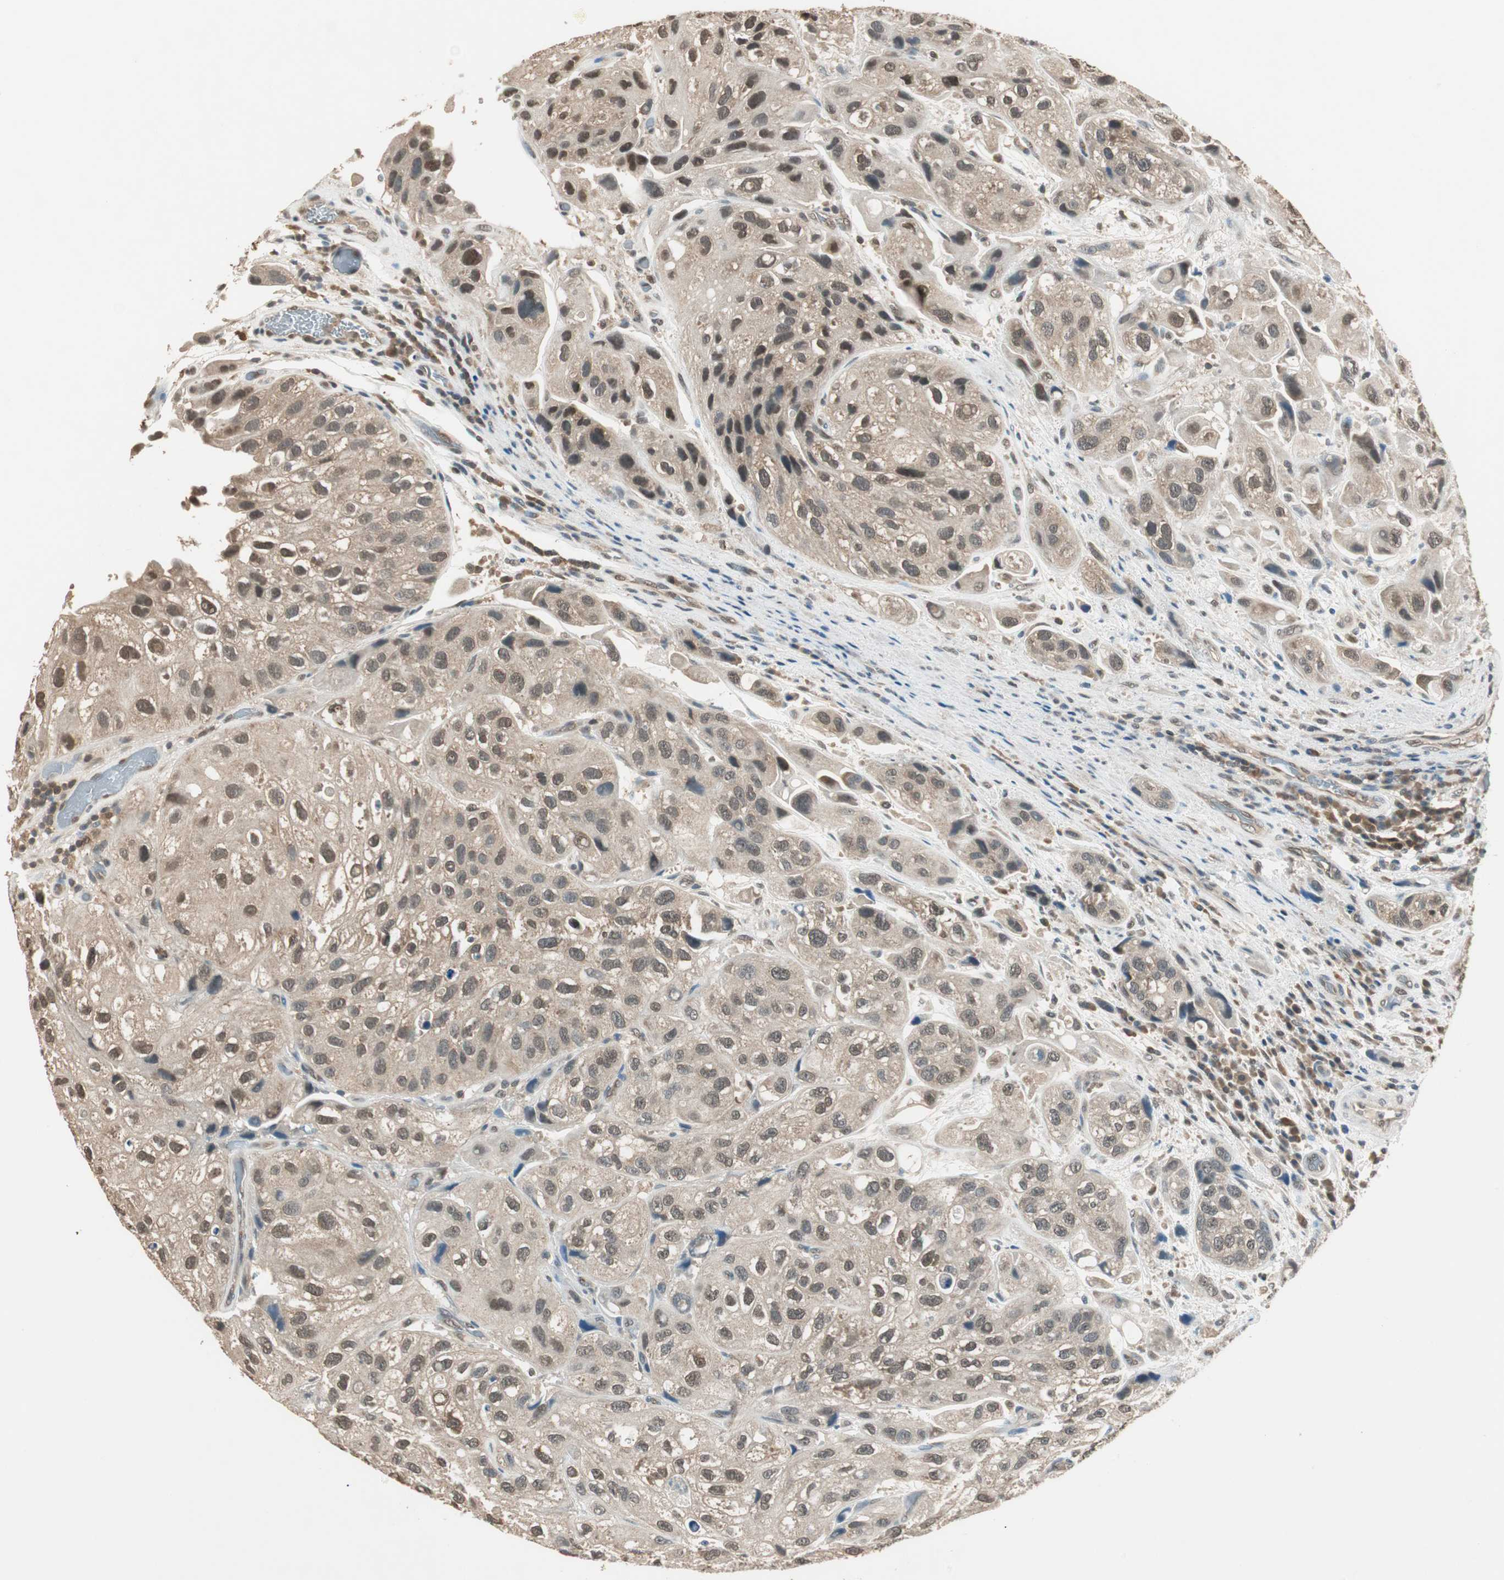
{"staining": {"intensity": "weak", "quantity": "25%-75%", "location": "cytoplasmic/membranous,nuclear"}, "tissue": "urothelial cancer", "cell_type": "Tumor cells", "image_type": "cancer", "snomed": [{"axis": "morphology", "description": "Urothelial carcinoma, High grade"}, {"axis": "topography", "description": "Urinary bladder"}], "caption": "Protein expression analysis of urothelial cancer shows weak cytoplasmic/membranous and nuclear expression in about 25%-75% of tumor cells.", "gene": "USP5", "patient": {"sex": "female", "age": 64}}